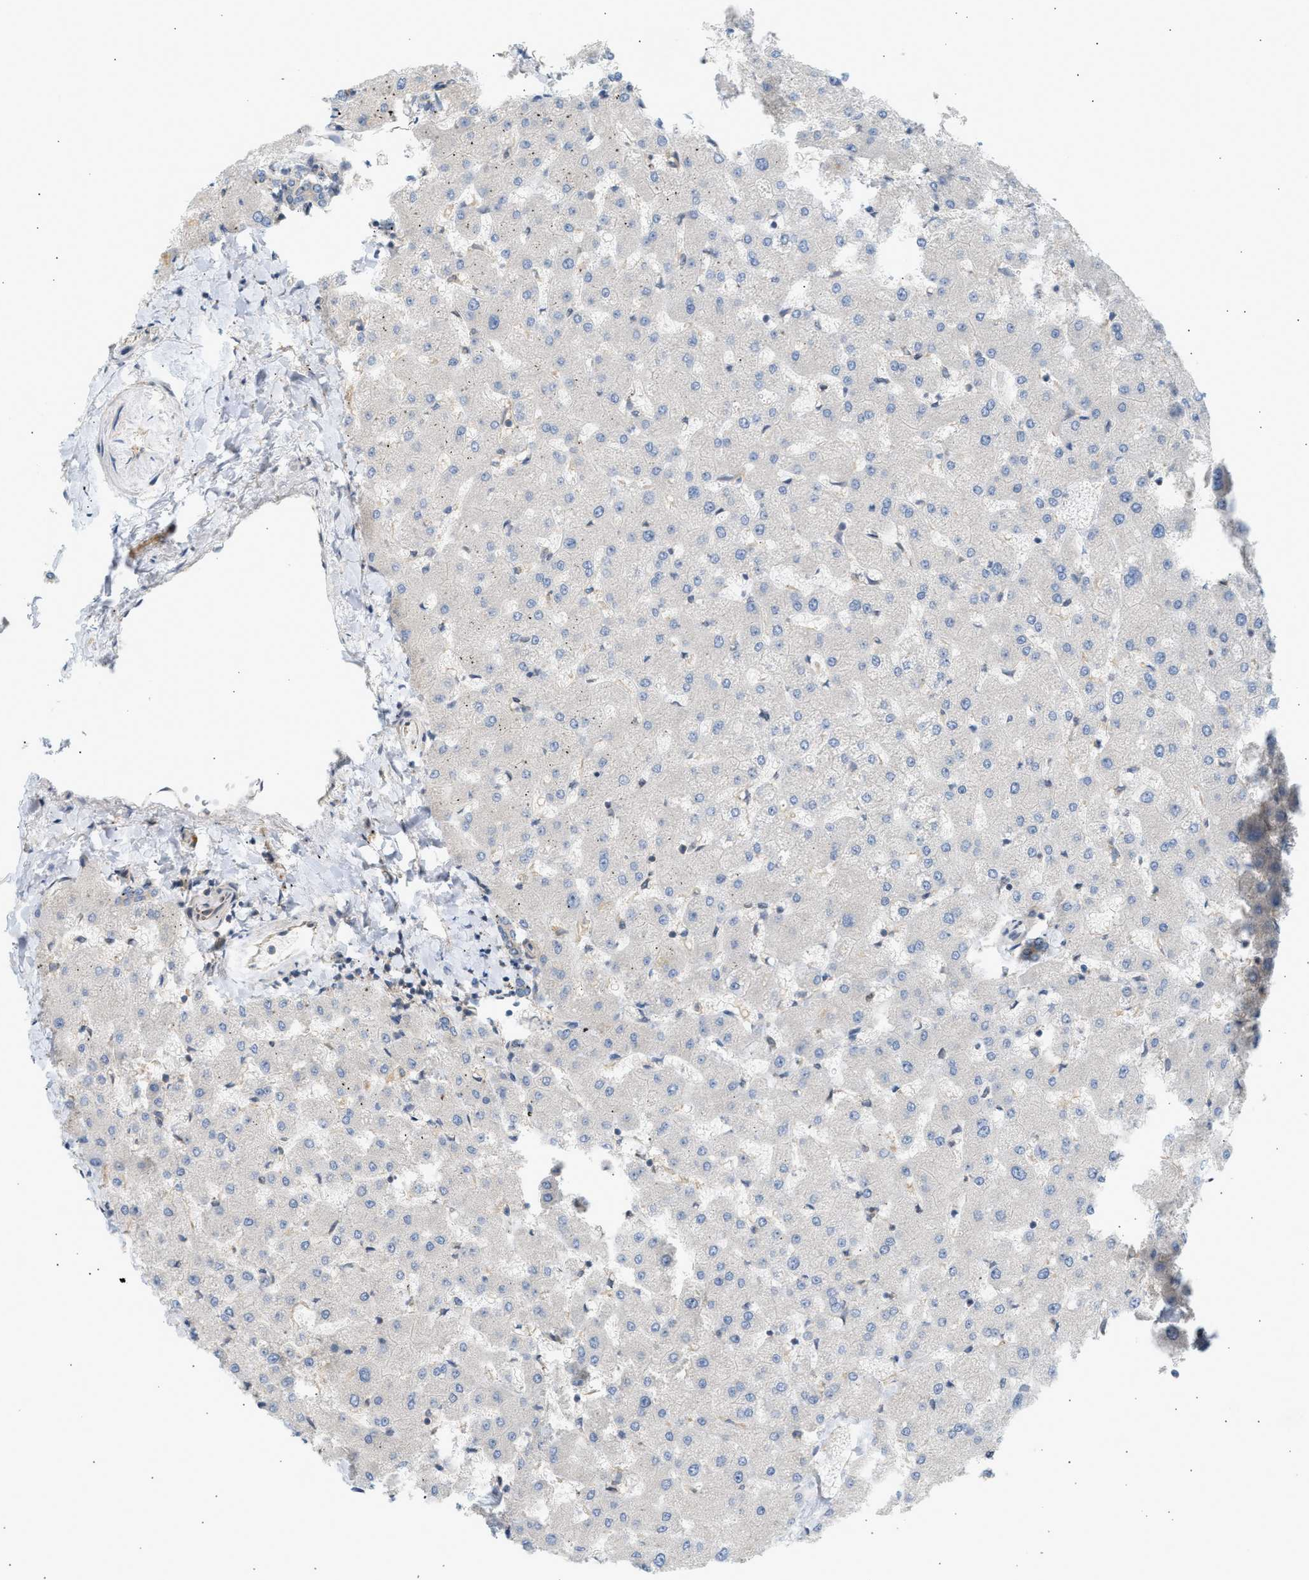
{"staining": {"intensity": "negative", "quantity": "none", "location": "none"}, "tissue": "liver", "cell_type": "Cholangiocytes", "image_type": "normal", "snomed": [{"axis": "morphology", "description": "Normal tissue, NOS"}, {"axis": "topography", "description": "Liver"}], "caption": "Photomicrograph shows no significant protein staining in cholangiocytes of normal liver. (DAB IHC visualized using brightfield microscopy, high magnification).", "gene": "PAFAH1B1", "patient": {"sex": "female", "age": 63}}